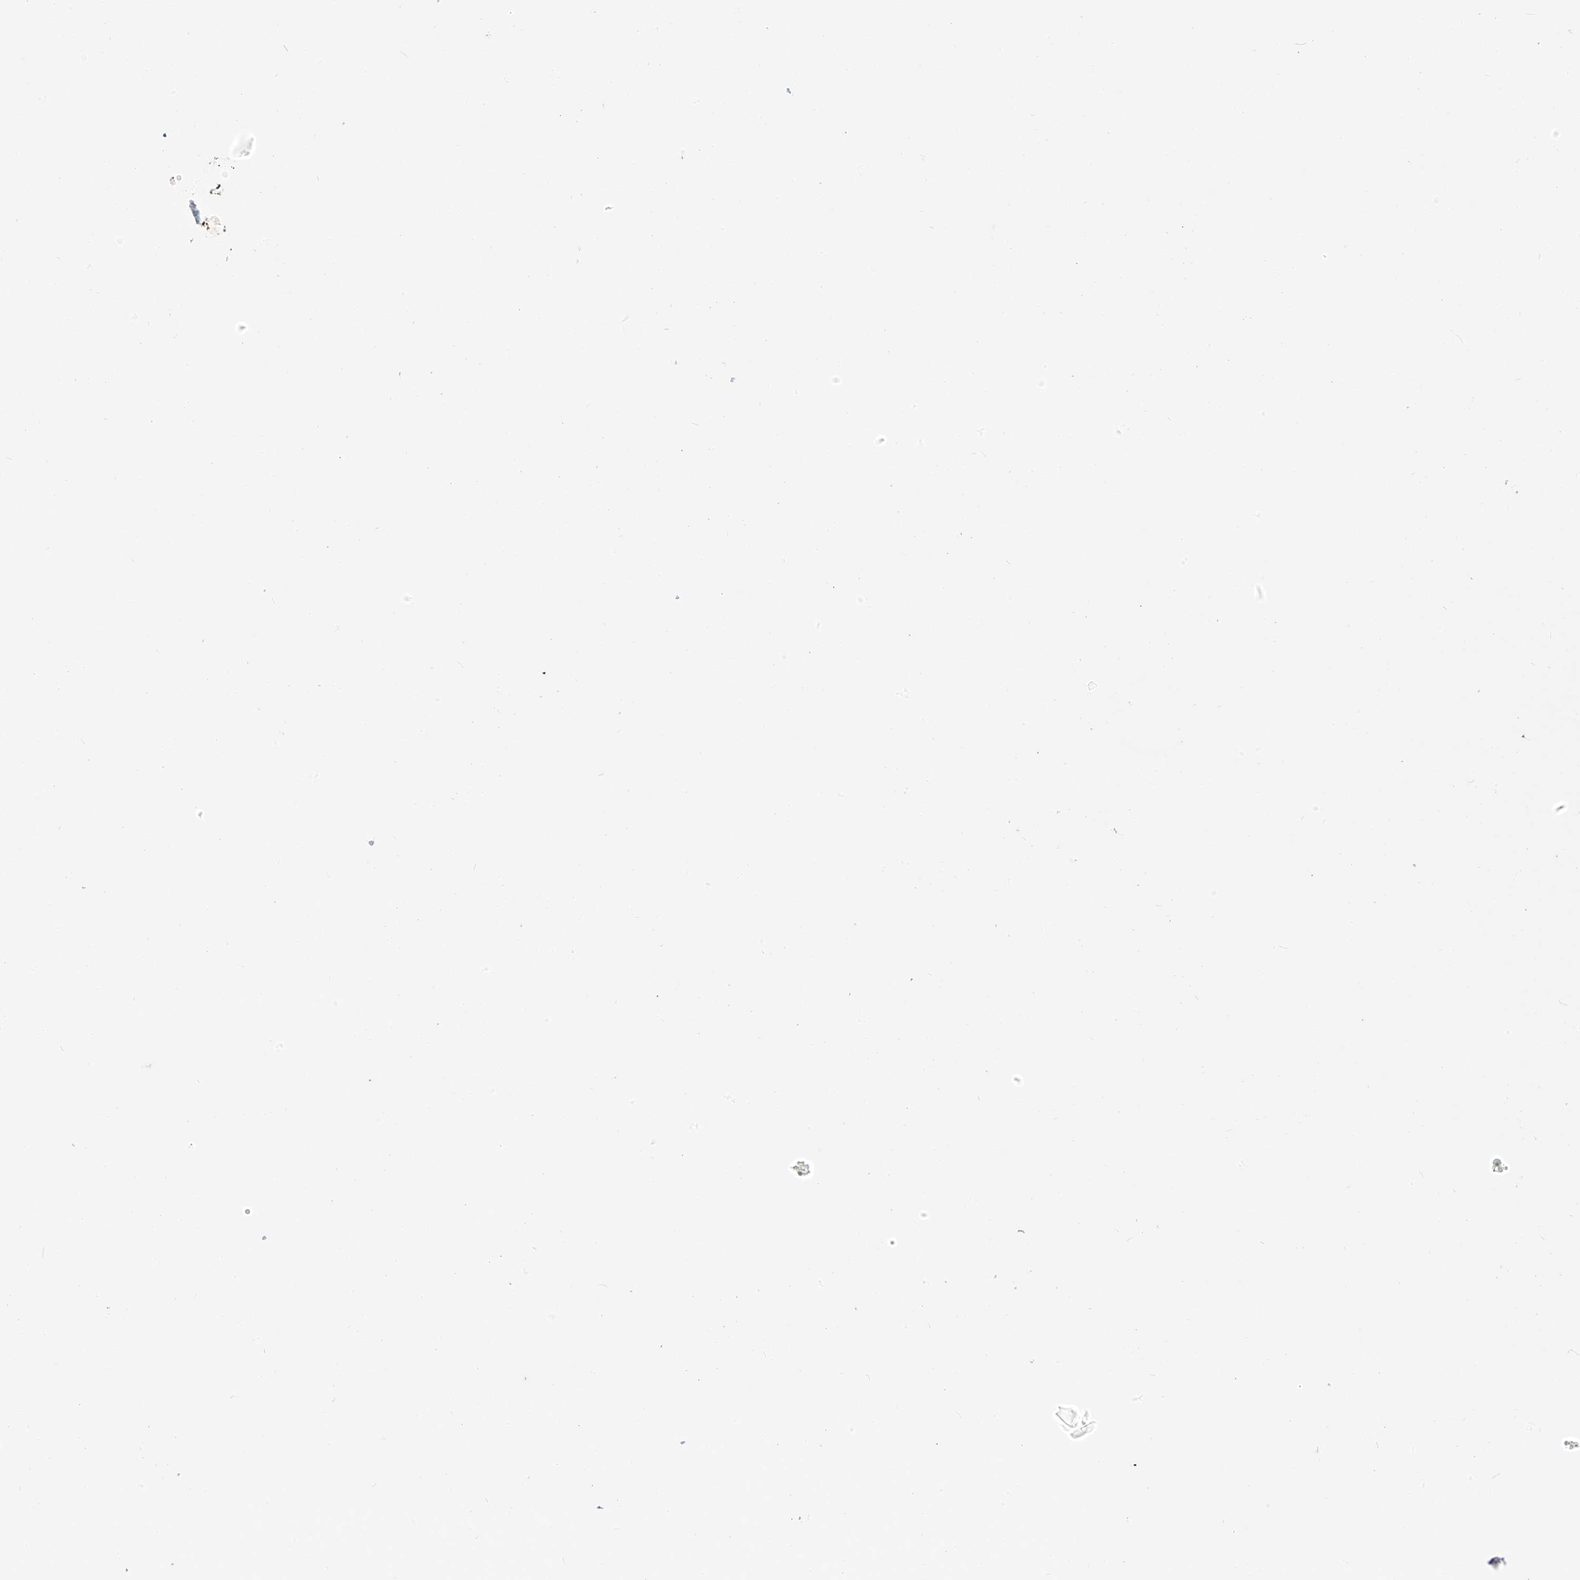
{"staining": {"intensity": "moderate", "quantity": "25%-75%", "location": "cytoplasmic/membranous"}, "tissue": "lung", "cell_type": "Alveolar cells", "image_type": "normal", "snomed": [{"axis": "morphology", "description": "Normal tissue, NOS"}, {"axis": "topography", "description": "Lung"}], "caption": "IHC (DAB) staining of benign lung reveals moderate cytoplasmic/membranous protein expression in about 25%-75% of alveolar cells. The staining was performed using DAB (3,3'-diaminobenzidine) to visualize the protein expression in brown, while the nuclei were stained in blue with hematoxylin (Magnification: 20x).", "gene": "KATNIP", "patient": {"sex": "male", "age": 65}}